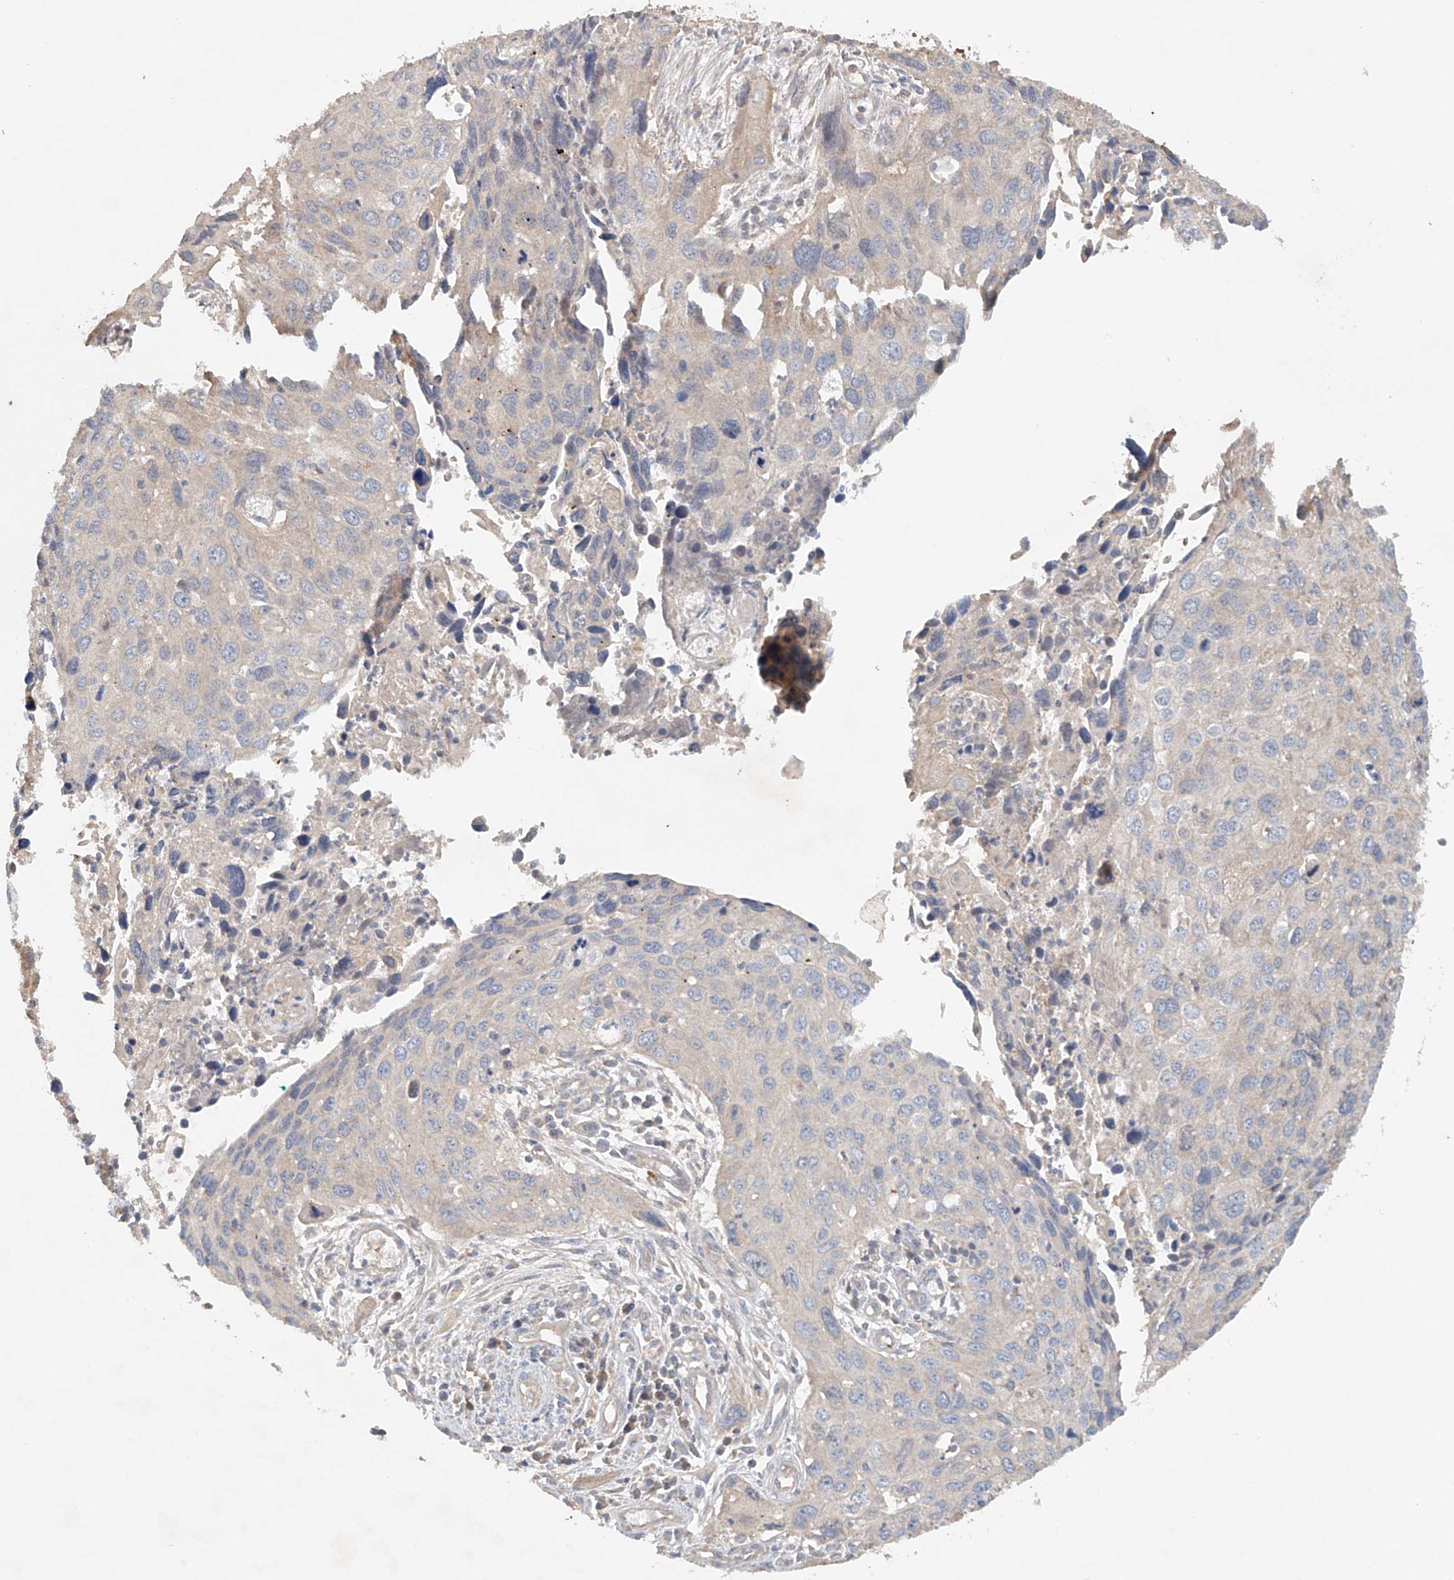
{"staining": {"intensity": "negative", "quantity": "none", "location": "none"}, "tissue": "cervical cancer", "cell_type": "Tumor cells", "image_type": "cancer", "snomed": [{"axis": "morphology", "description": "Squamous cell carcinoma, NOS"}, {"axis": "topography", "description": "Cervix"}], "caption": "Photomicrograph shows no significant protein staining in tumor cells of cervical squamous cell carcinoma.", "gene": "GNB1L", "patient": {"sex": "female", "age": 55}}